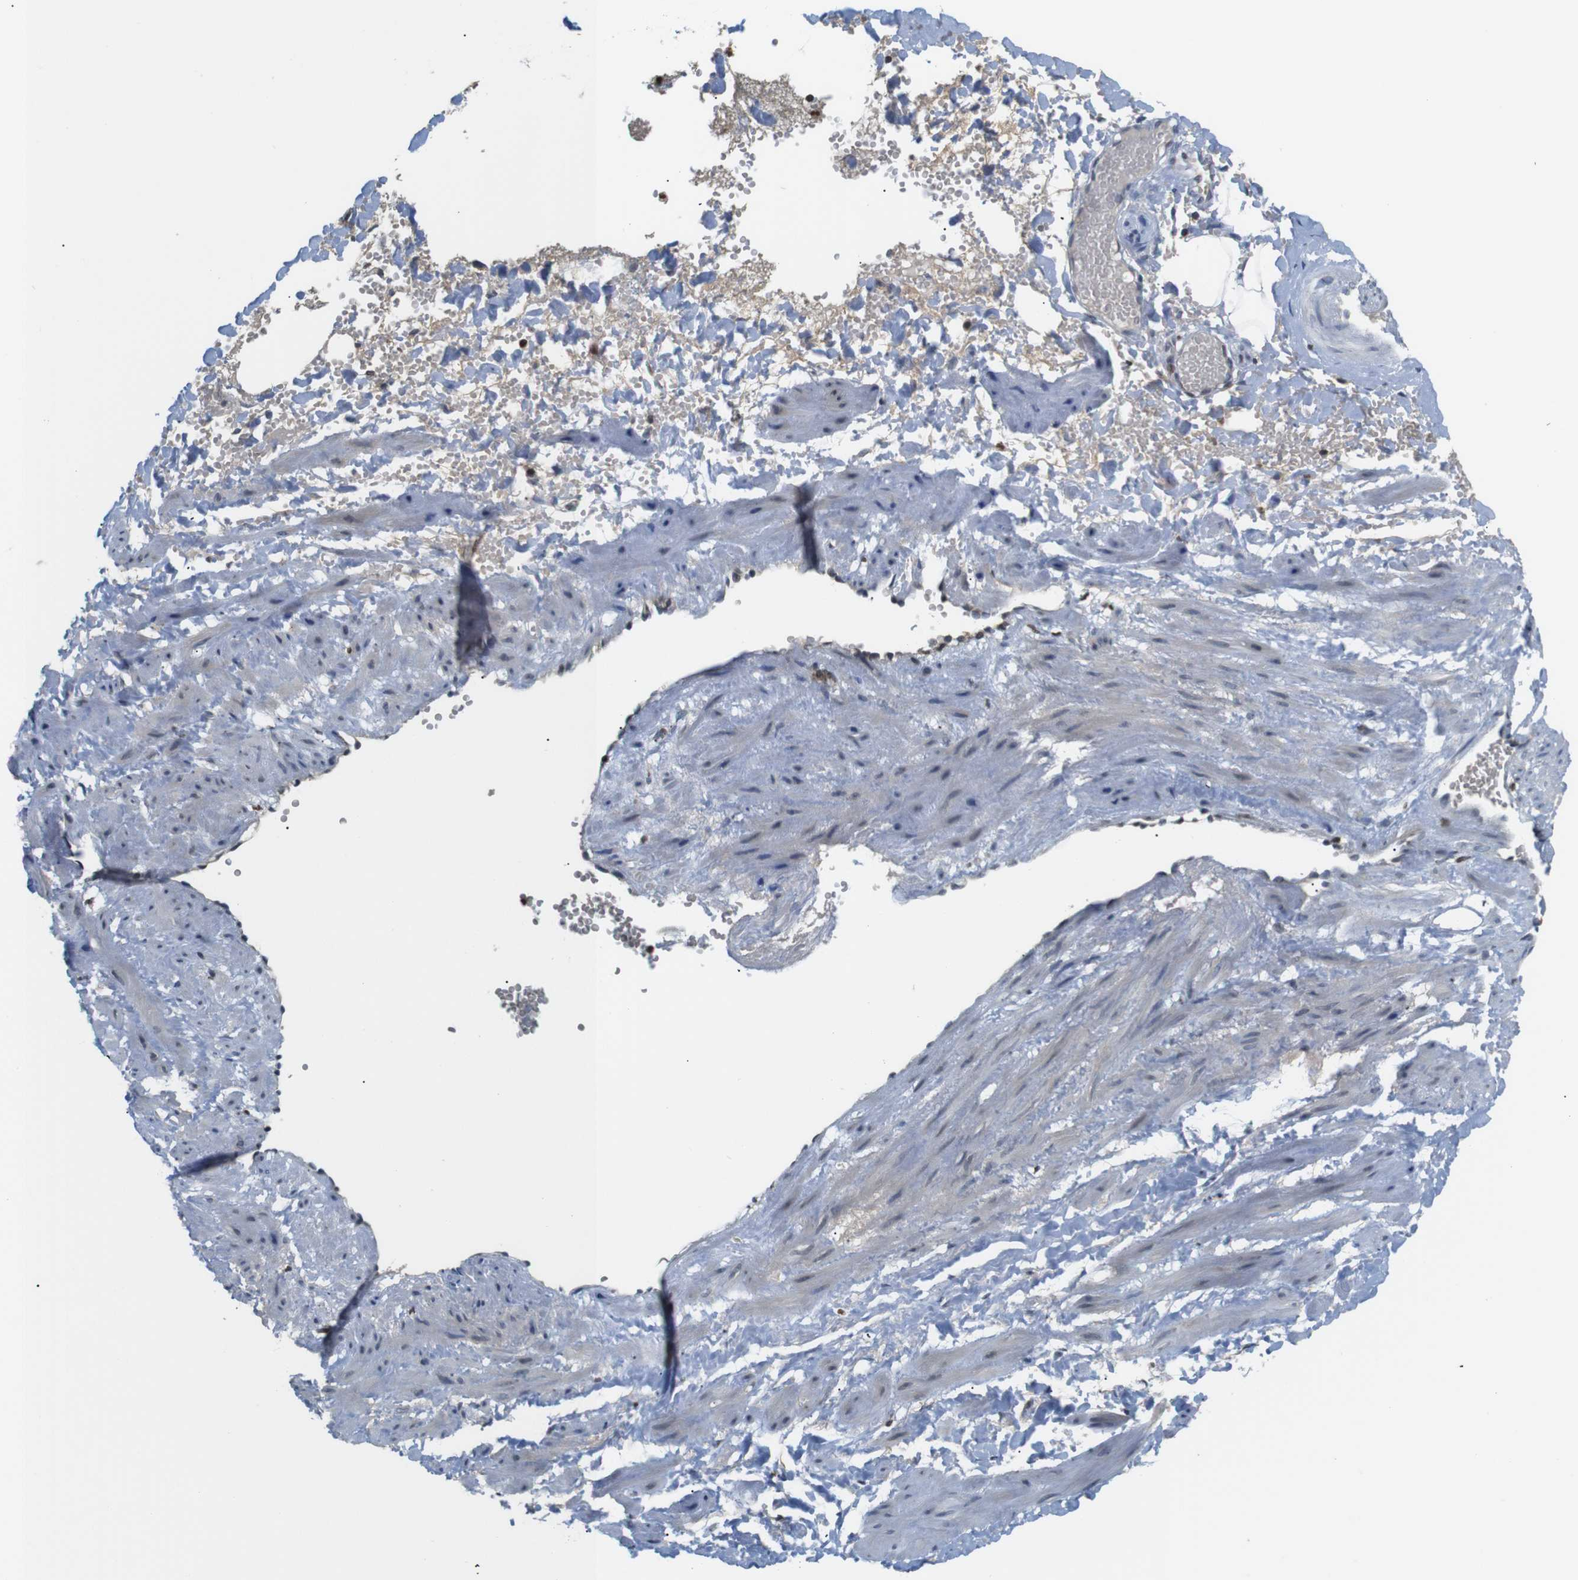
{"staining": {"intensity": "negative", "quantity": "none", "location": "none"}, "tissue": "adipose tissue", "cell_type": "Adipocytes", "image_type": "normal", "snomed": [{"axis": "morphology", "description": "Normal tissue, NOS"}, {"axis": "topography", "description": "Soft tissue"}, {"axis": "topography", "description": "Vascular tissue"}], "caption": "IHC image of unremarkable adipose tissue: human adipose tissue stained with DAB demonstrates no significant protein expression in adipocytes. Brightfield microscopy of immunohistochemistry stained with DAB (brown) and hematoxylin (blue), captured at high magnification.", "gene": "MBD1", "patient": {"sex": "female", "age": 35}}